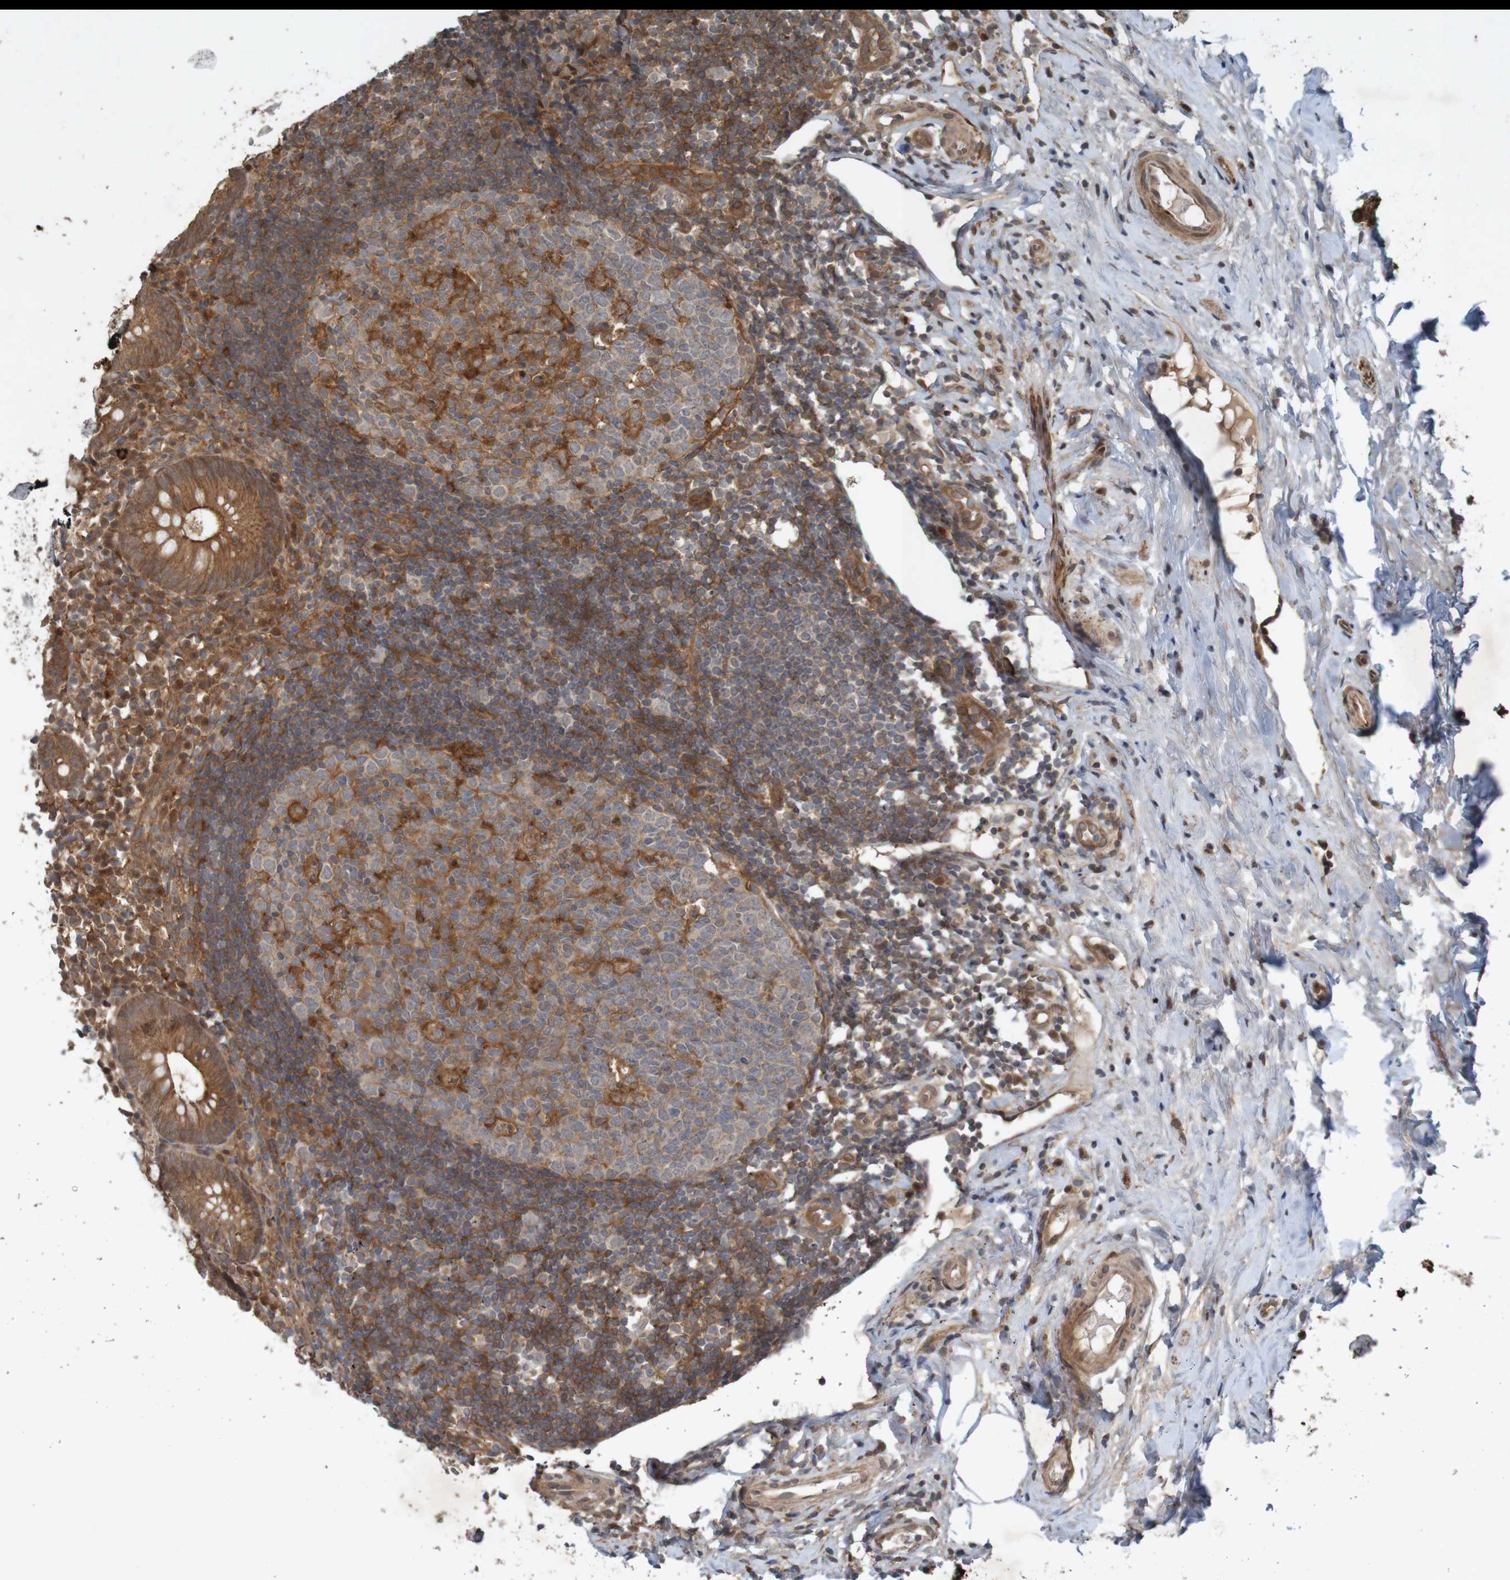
{"staining": {"intensity": "strong", "quantity": ">75%", "location": "cytoplasmic/membranous"}, "tissue": "appendix", "cell_type": "Glandular cells", "image_type": "normal", "snomed": [{"axis": "morphology", "description": "Normal tissue, NOS"}, {"axis": "topography", "description": "Appendix"}], "caption": "Unremarkable appendix demonstrates strong cytoplasmic/membranous staining in about >75% of glandular cells.", "gene": "ARHGEF11", "patient": {"sex": "female", "age": 20}}